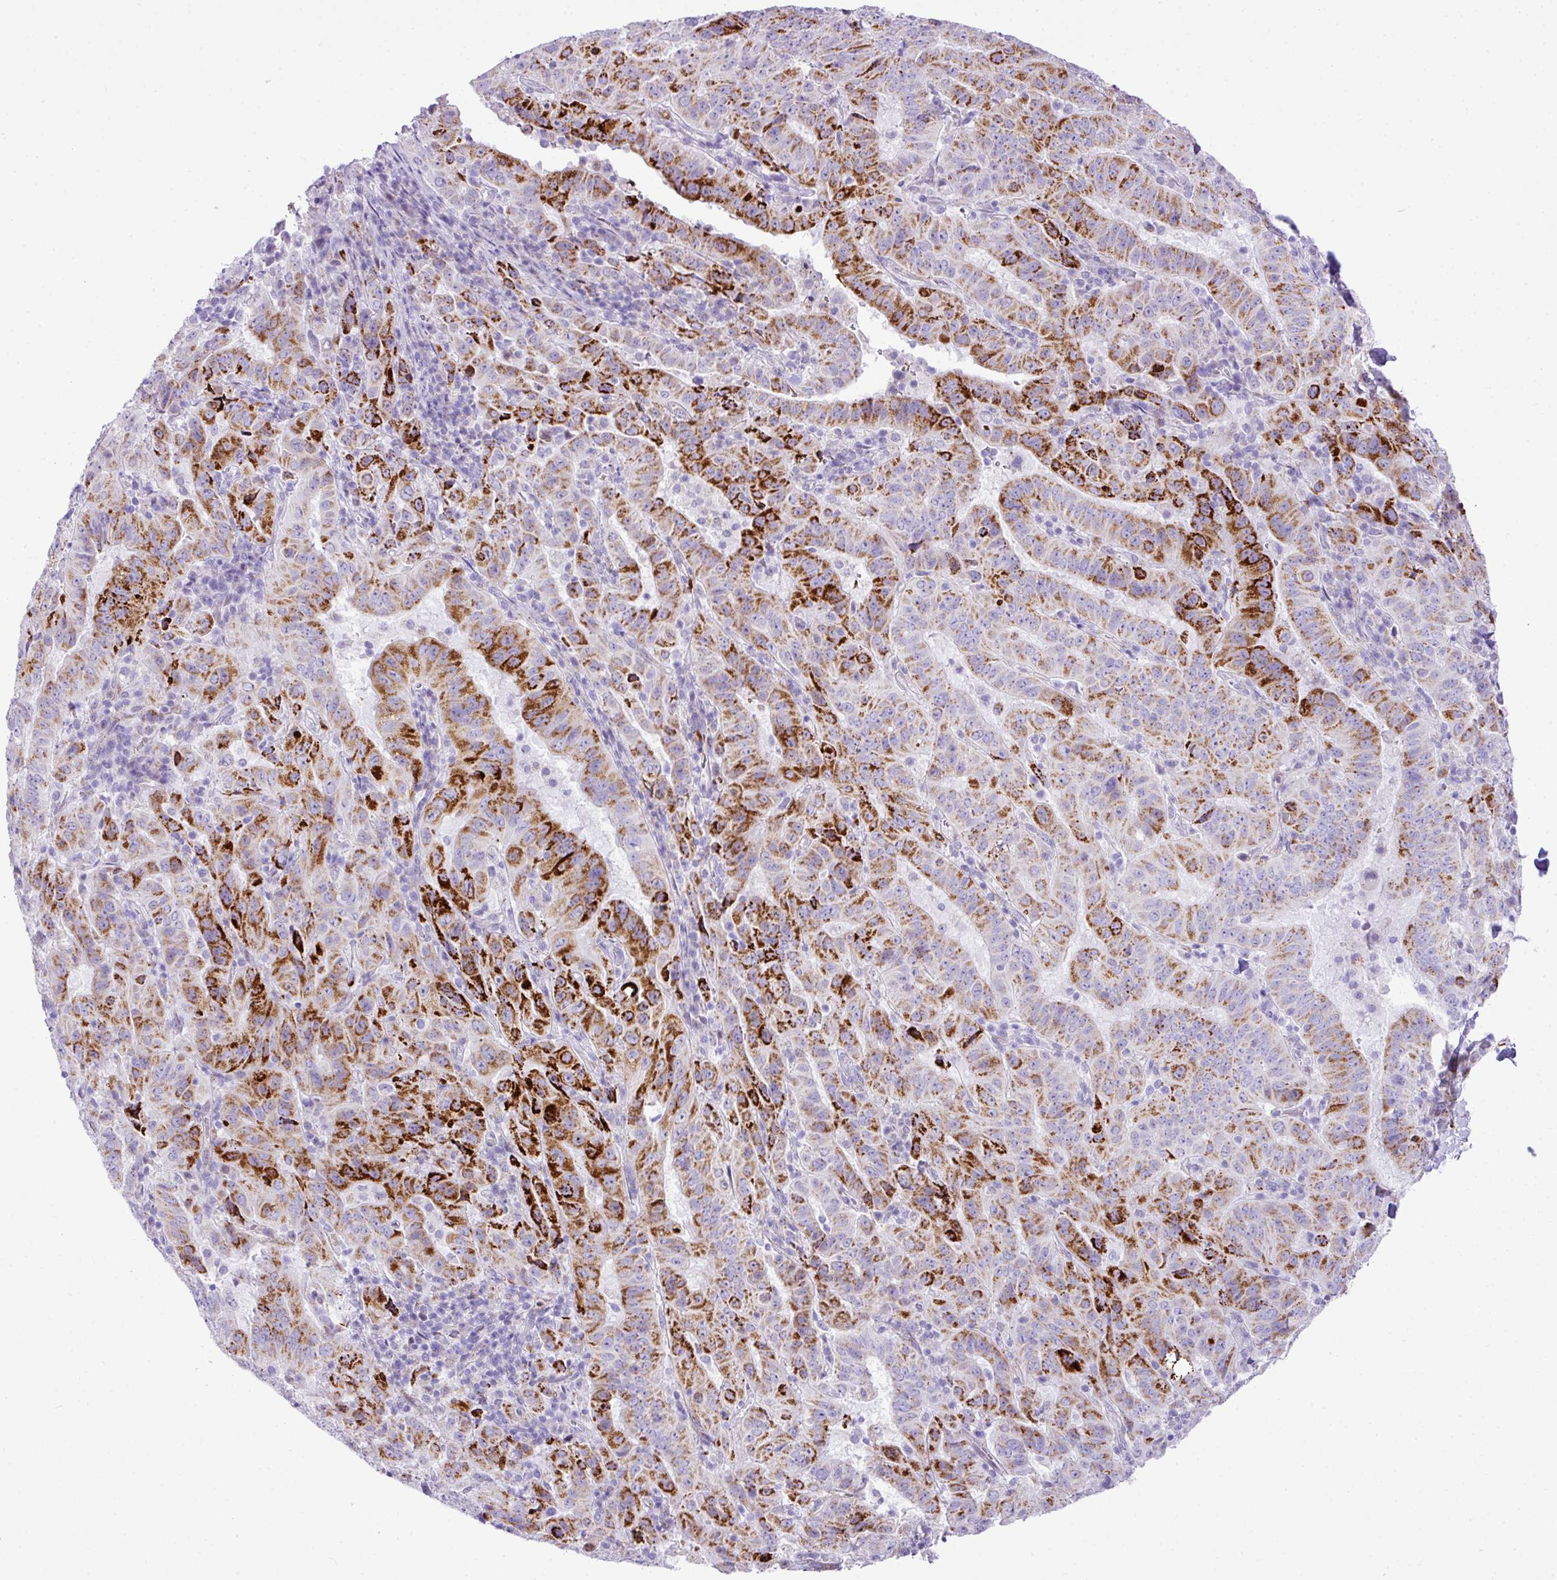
{"staining": {"intensity": "strong", "quantity": "25%-75%", "location": "cytoplasmic/membranous"}, "tissue": "pancreatic cancer", "cell_type": "Tumor cells", "image_type": "cancer", "snomed": [{"axis": "morphology", "description": "Adenocarcinoma, NOS"}, {"axis": "topography", "description": "Pancreas"}], "caption": "Human adenocarcinoma (pancreatic) stained for a protein (brown) shows strong cytoplasmic/membranous positive expression in about 25%-75% of tumor cells.", "gene": "RCAN2", "patient": {"sex": "male", "age": 63}}